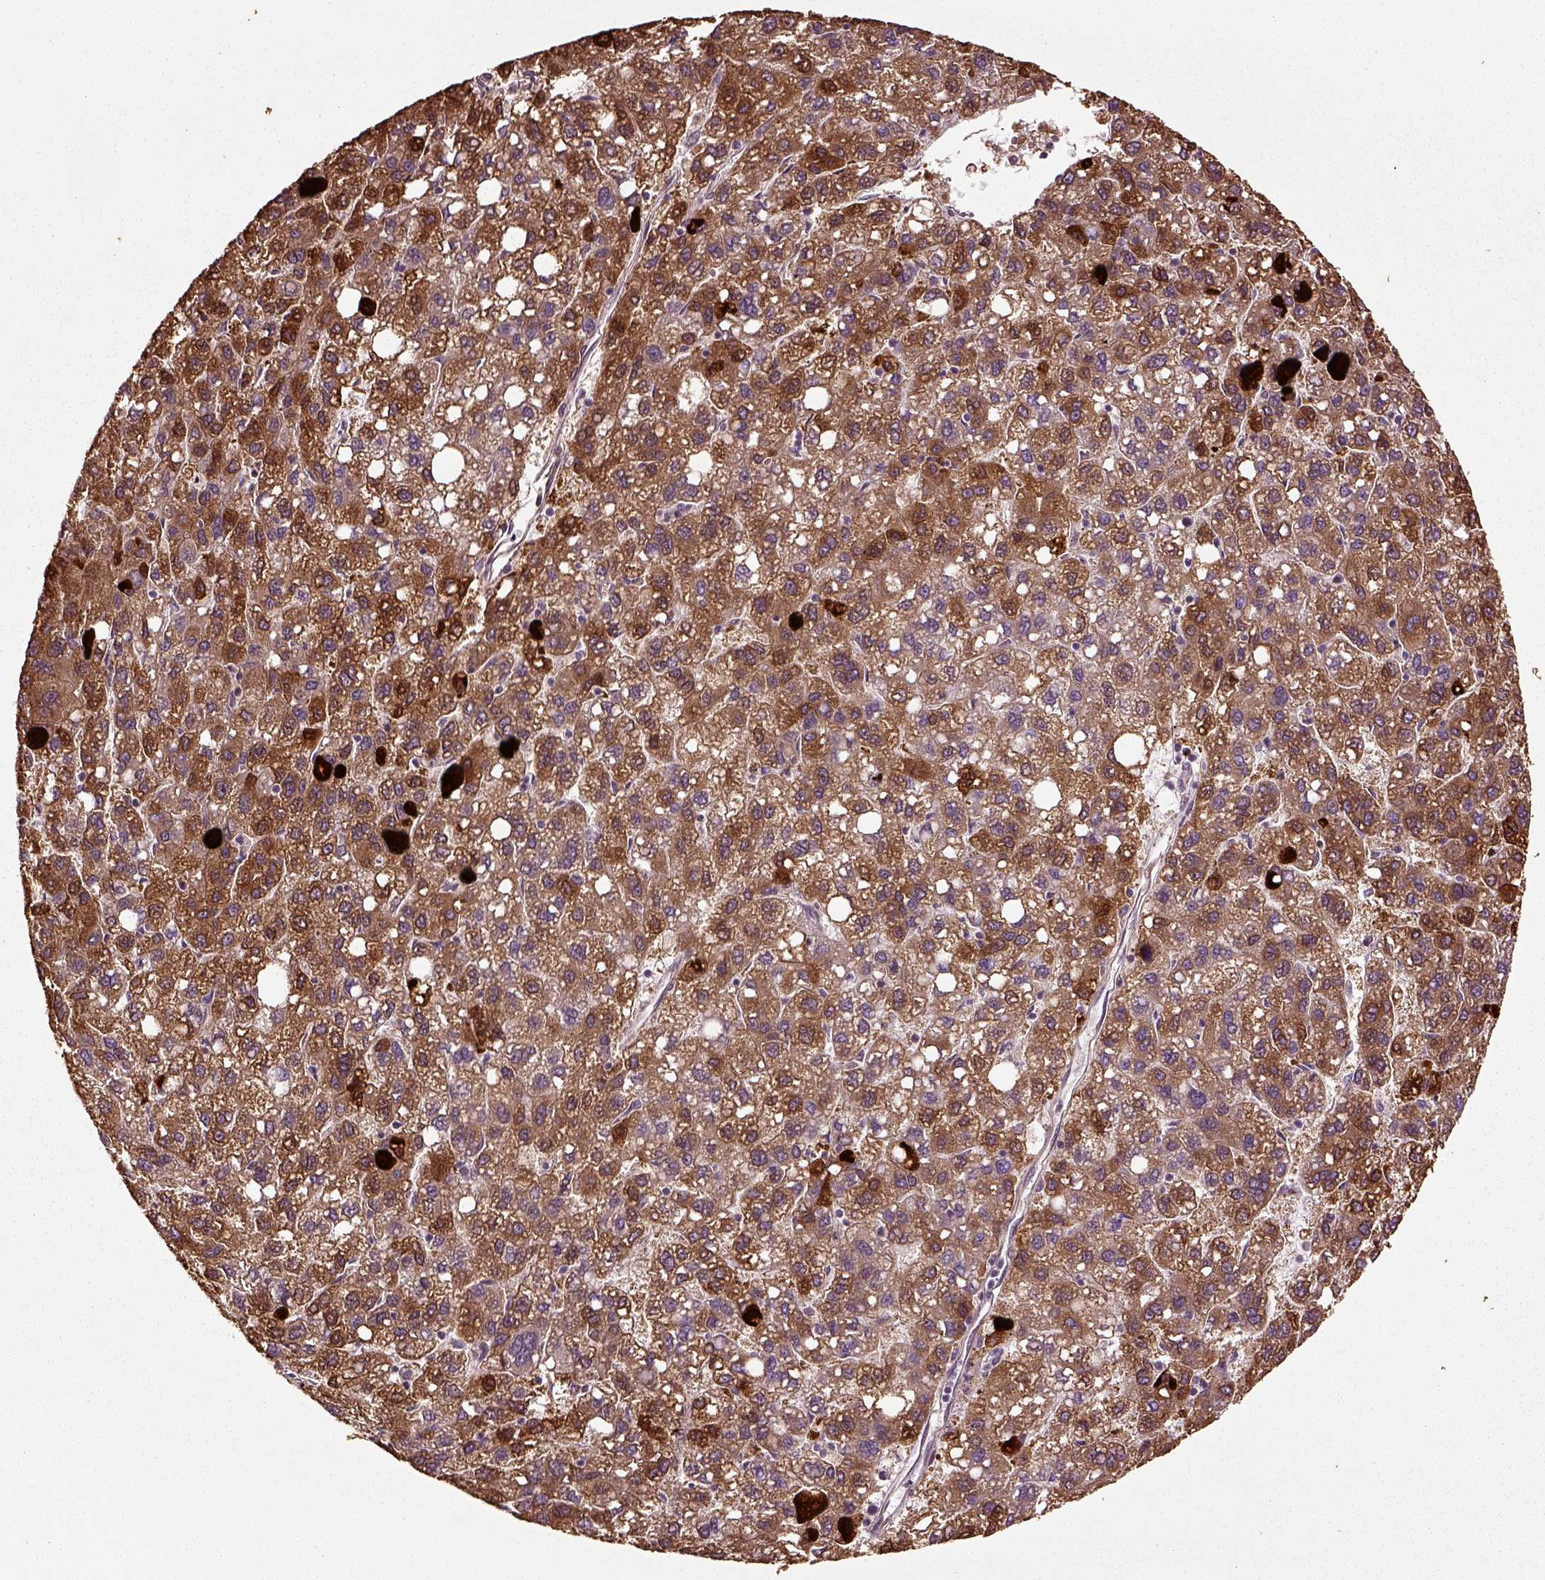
{"staining": {"intensity": "strong", "quantity": ">75%", "location": "cytoplasmic/membranous"}, "tissue": "liver cancer", "cell_type": "Tumor cells", "image_type": "cancer", "snomed": [{"axis": "morphology", "description": "Carcinoma, Hepatocellular, NOS"}, {"axis": "topography", "description": "Liver"}], "caption": "Human liver cancer (hepatocellular carcinoma) stained with a protein marker shows strong staining in tumor cells.", "gene": "ERV3-1", "patient": {"sex": "female", "age": 82}}